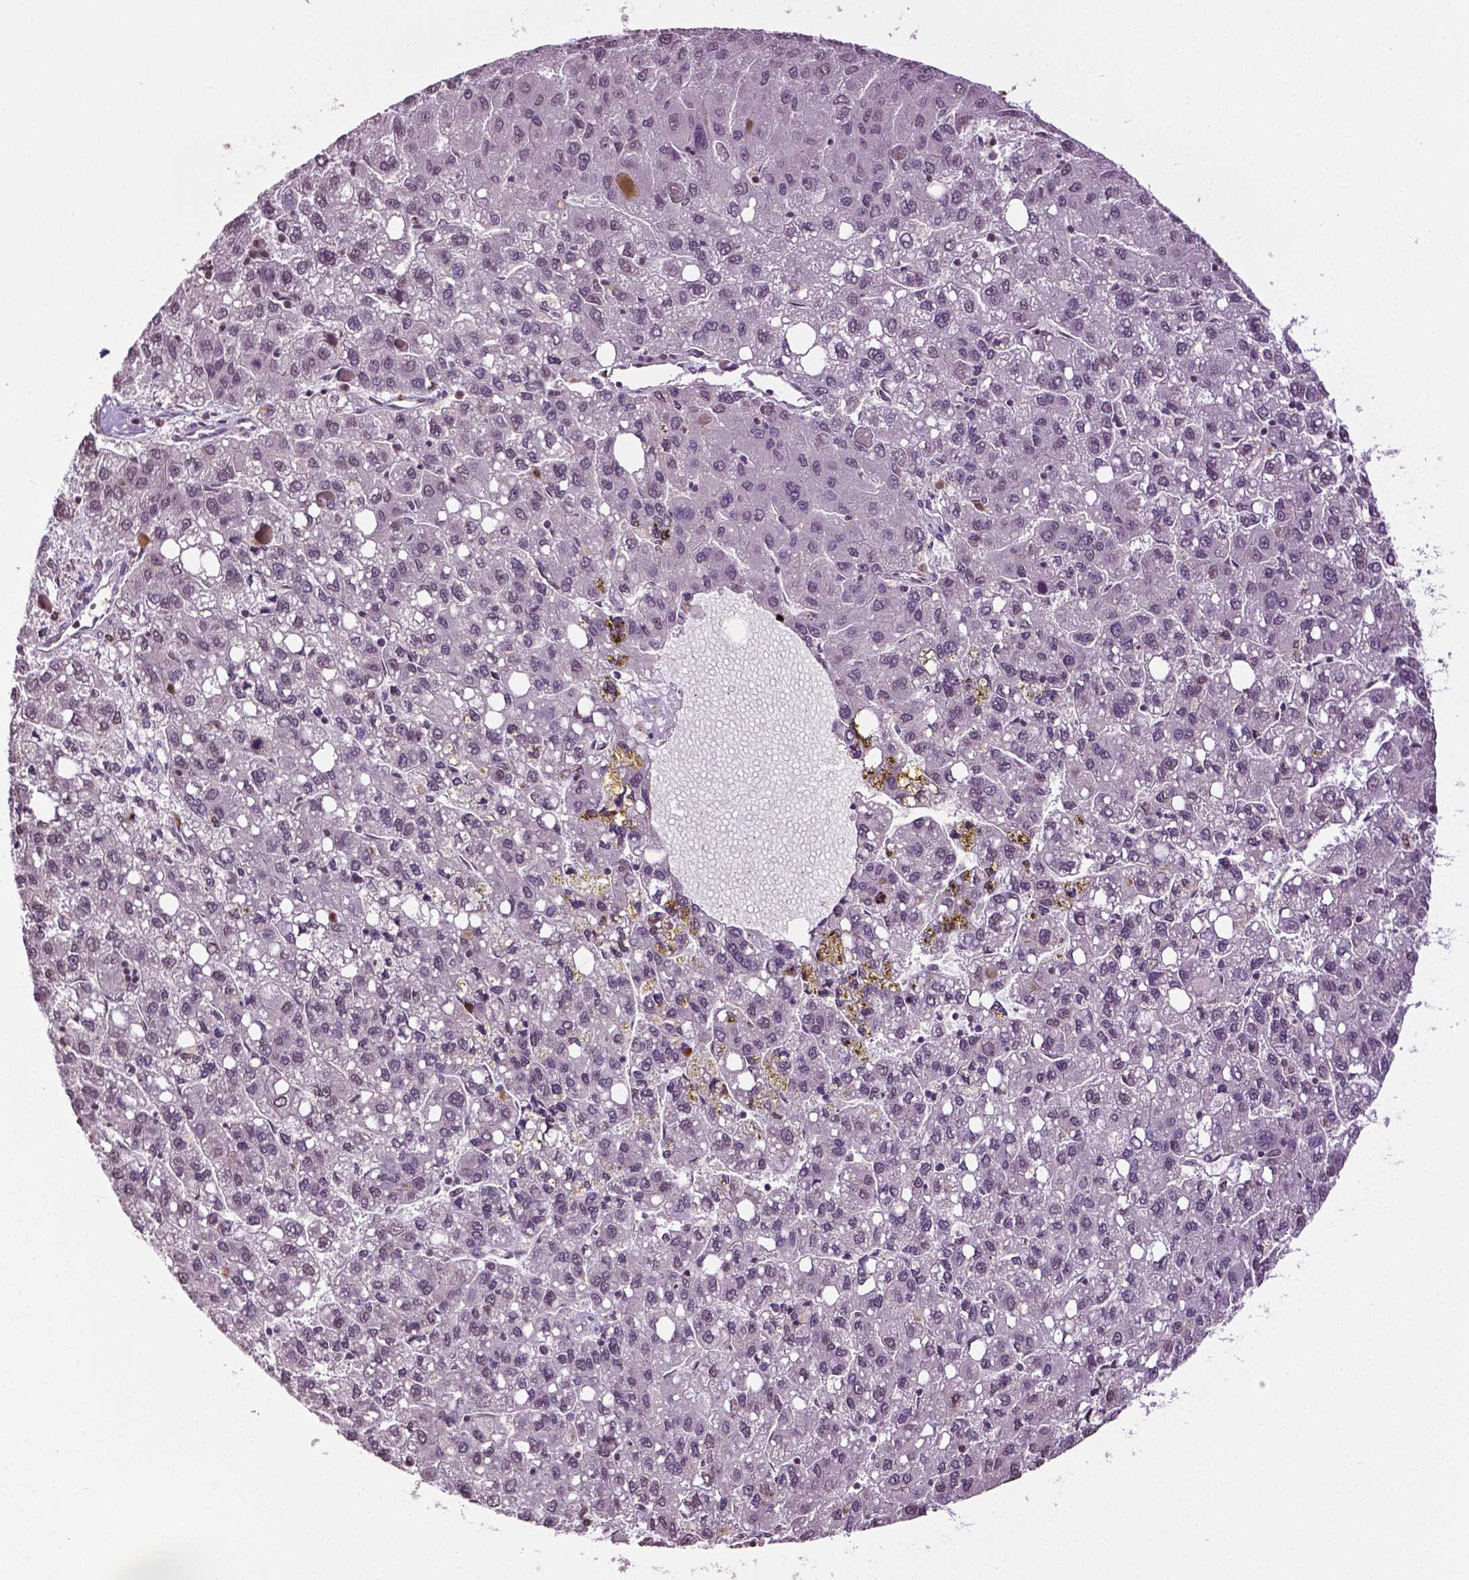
{"staining": {"intensity": "negative", "quantity": "none", "location": "none"}, "tissue": "liver cancer", "cell_type": "Tumor cells", "image_type": "cancer", "snomed": [{"axis": "morphology", "description": "Carcinoma, Hepatocellular, NOS"}, {"axis": "topography", "description": "Liver"}], "caption": "Image shows no protein positivity in tumor cells of hepatocellular carcinoma (liver) tissue.", "gene": "DLX5", "patient": {"sex": "female", "age": 82}}